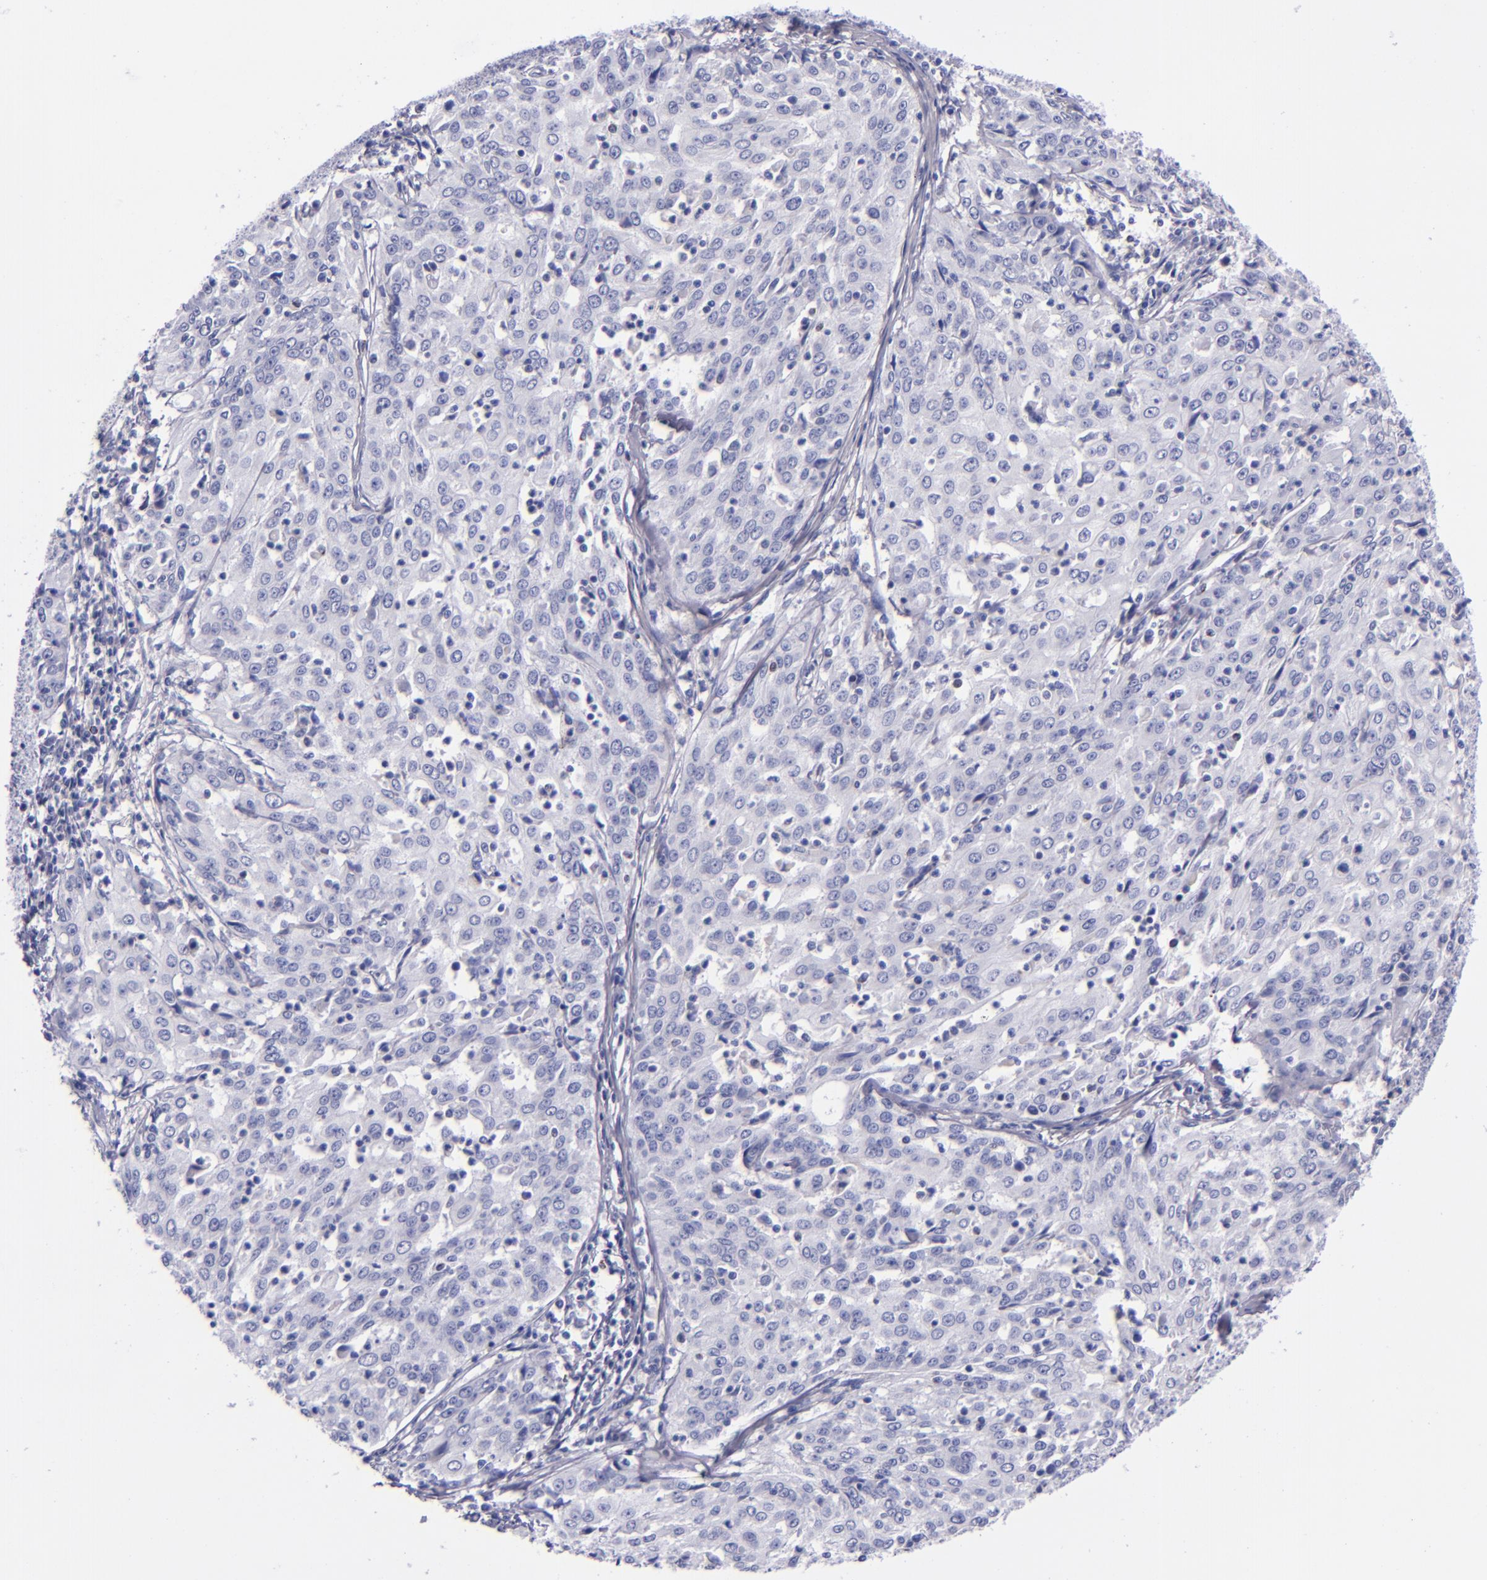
{"staining": {"intensity": "negative", "quantity": "none", "location": "none"}, "tissue": "cervical cancer", "cell_type": "Tumor cells", "image_type": "cancer", "snomed": [{"axis": "morphology", "description": "Squamous cell carcinoma, NOS"}, {"axis": "topography", "description": "Cervix"}], "caption": "DAB (3,3'-diaminobenzidine) immunohistochemical staining of cervical squamous cell carcinoma shows no significant expression in tumor cells.", "gene": "LAG3", "patient": {"sex": "female", "age": 39}}